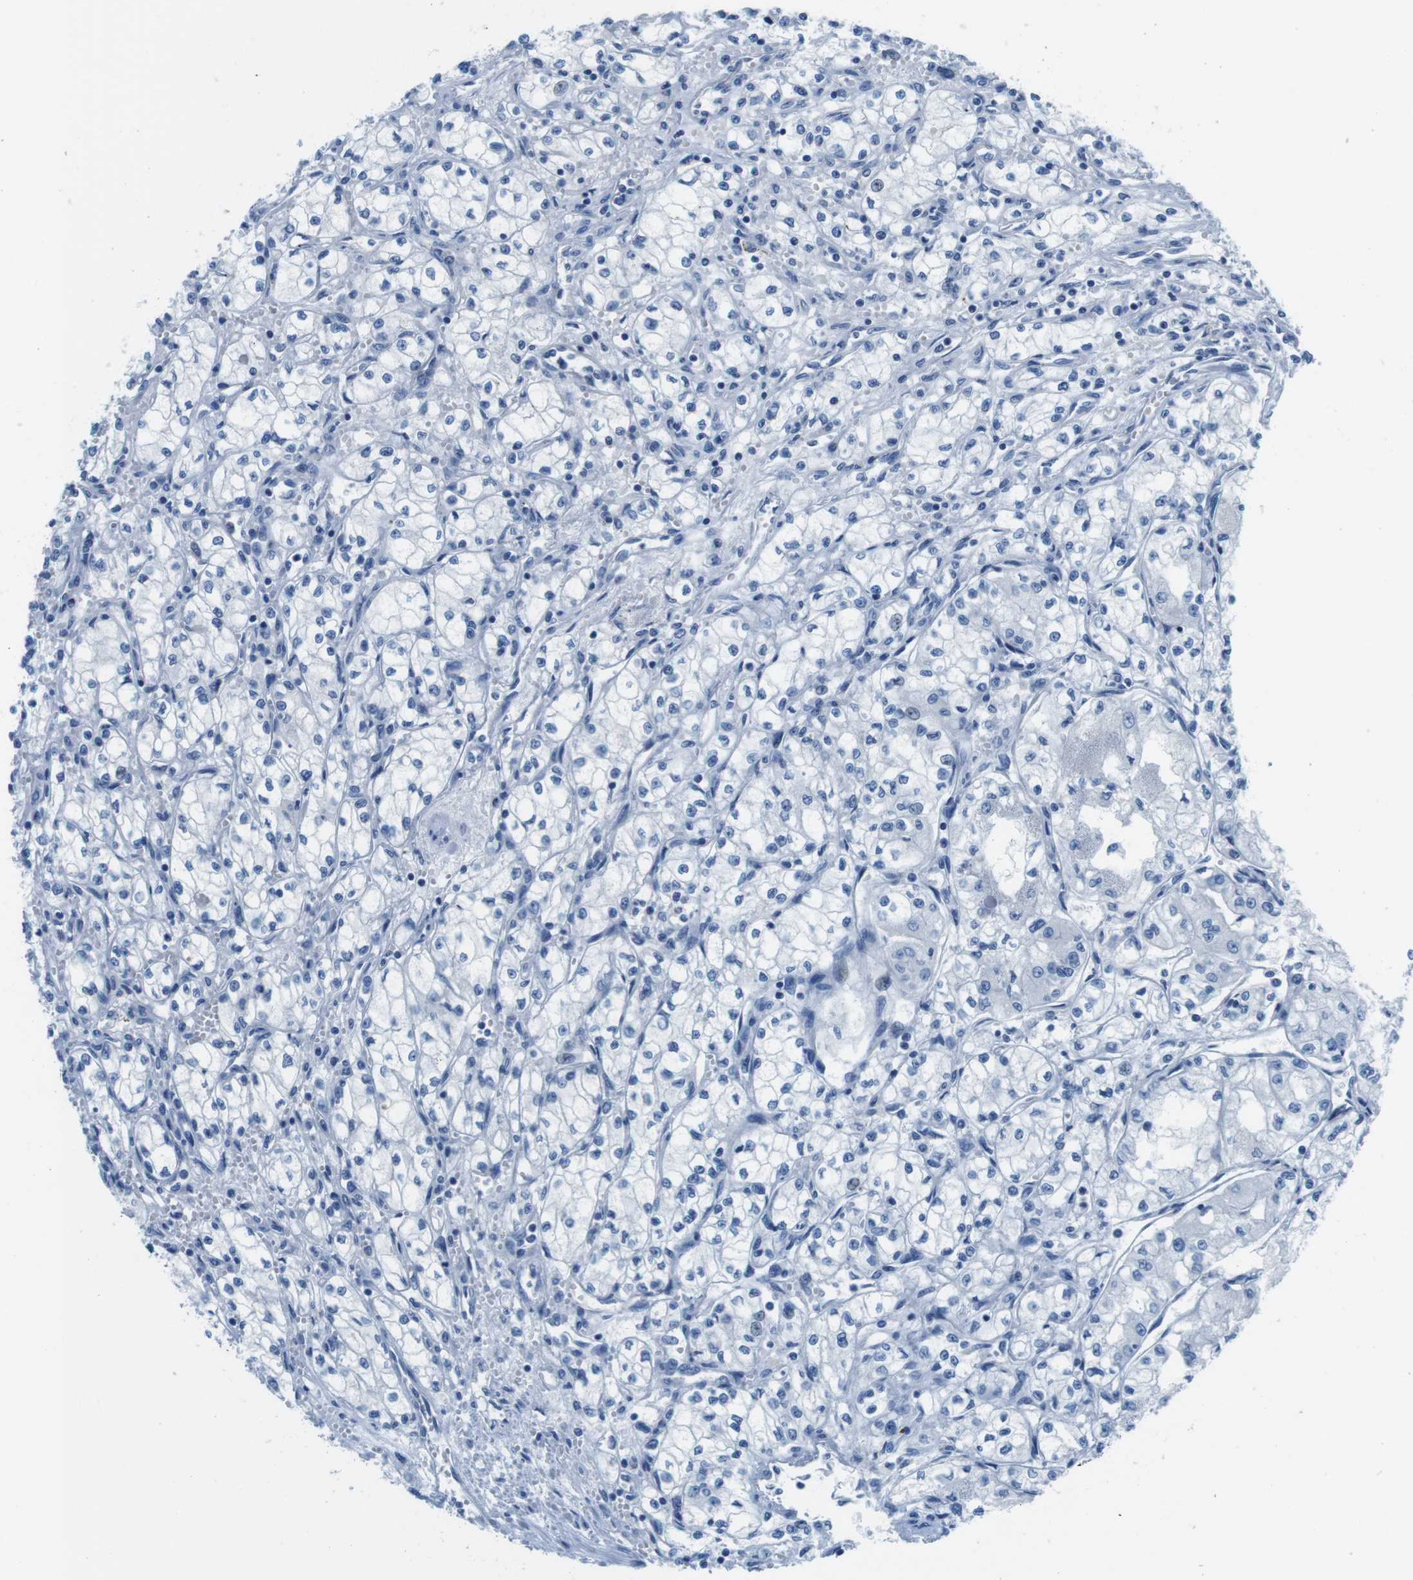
{"staining": {"intensity": "negative", "quantity": "none", "location": "none"}, "tissue": "renal cancer", "cell_type": "Tumor cells", "image_type": "cancer", "snomed": [{"axis": "morphology", "description": "Normal tissue, NOS"}, {"axis": "morphology", "description": "Adenocarcinoma, NOS"}, {"axis": "topography", "description": "Kidney"}], "caption": "The photomicrograph displays no staining of tumor cells in adenocarcinoma (renal). (Stains: DAB immunohistochemistry (IHC) with hematoxylin counter stain, Microscopy: brightfield microscopy at high magnification).", "gene": "EIF2B5", "patient": {"sex": "male", "age": 59}}